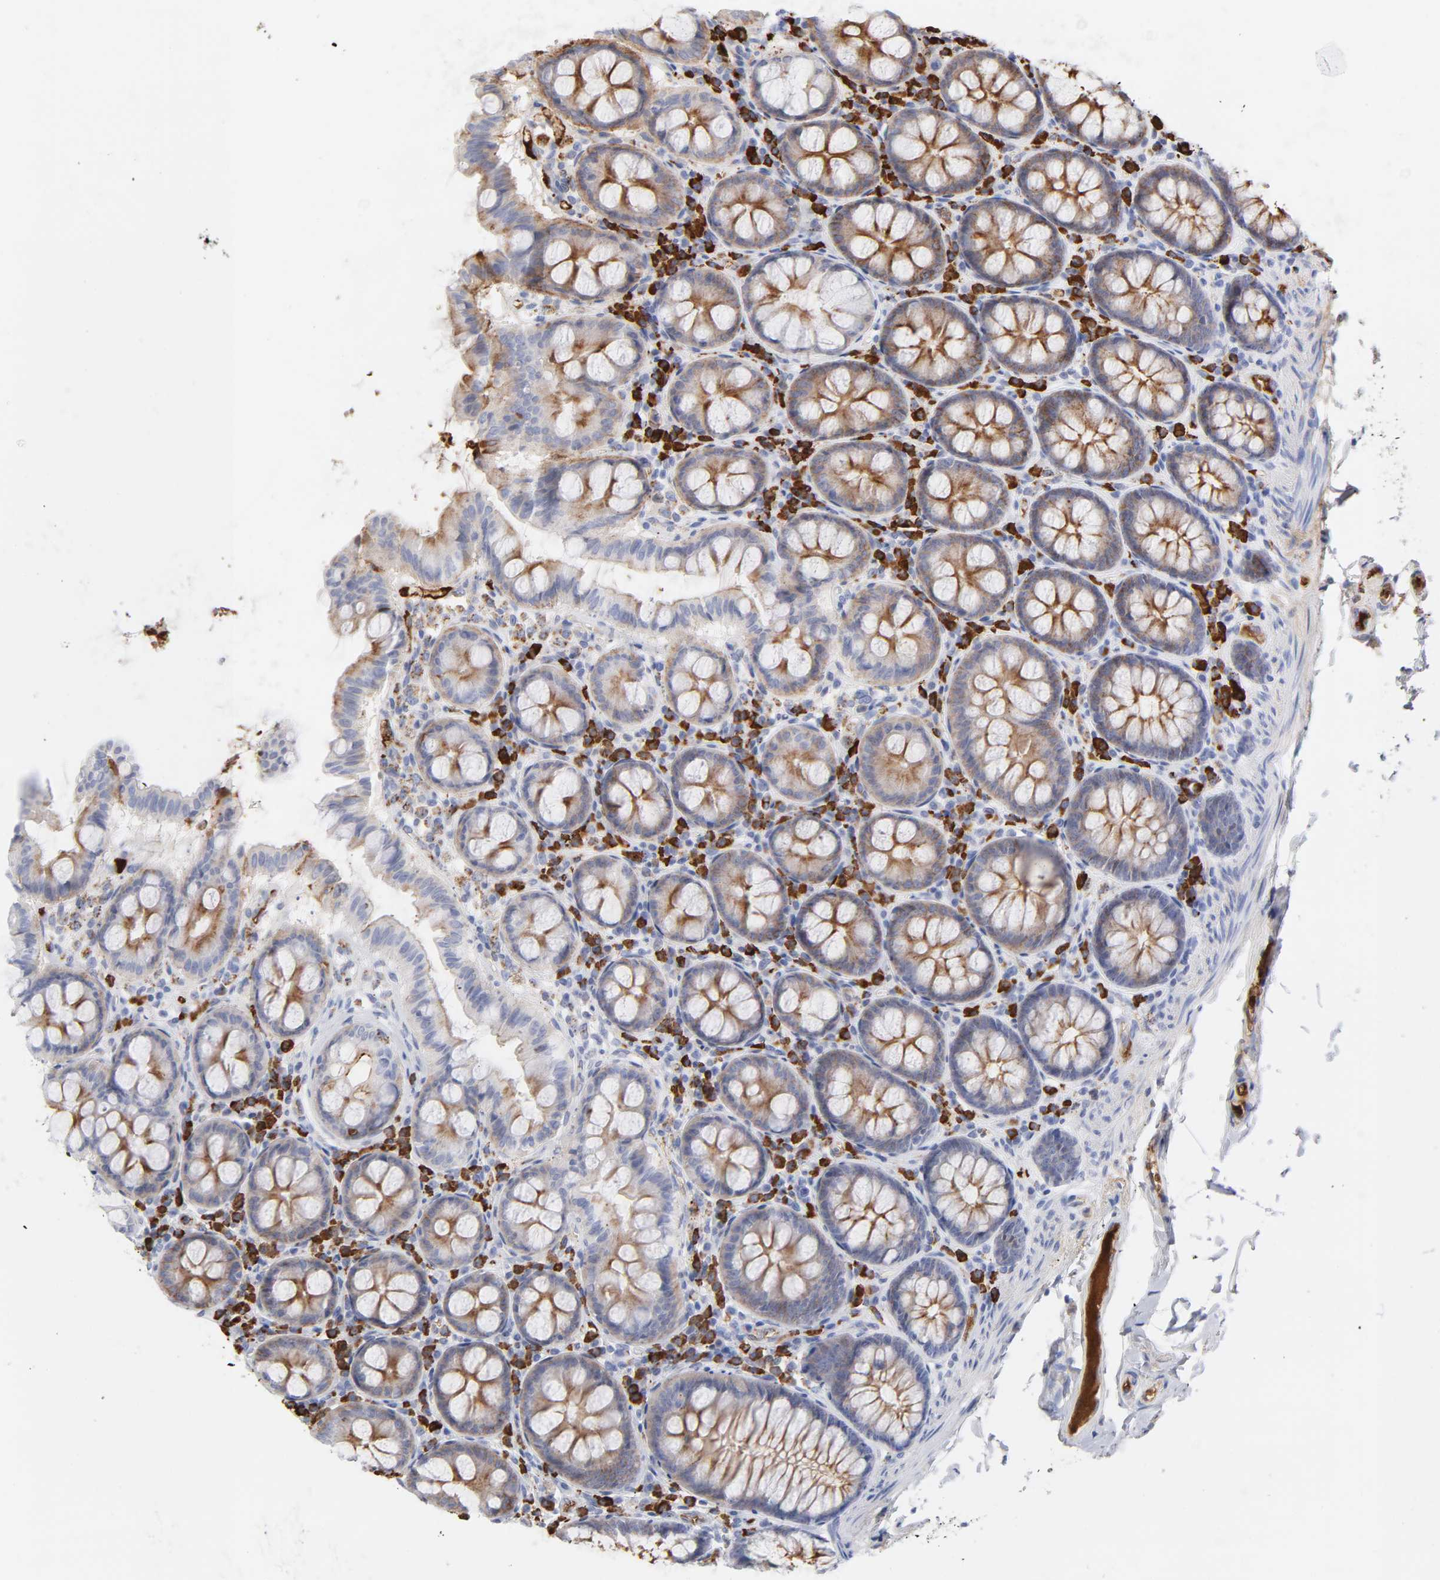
{"staining": {"intensity": "negative", "quantity": "none", "location": "none"}, "tissue": "colon", "cell_type": "Endothelial cells", "image_type": "normal", "snomed": [{"axis": "morphology", "description": "Normal tissue, NOS"}, {"axis": "topography", "description": "Colon"}], "caption": "The immunohistochemistry (IHC) histopathology image has no significant positivity in endothelial cells of colon.", "gene": "PLAT", "patient": {"sex": "female", "age": 61}}